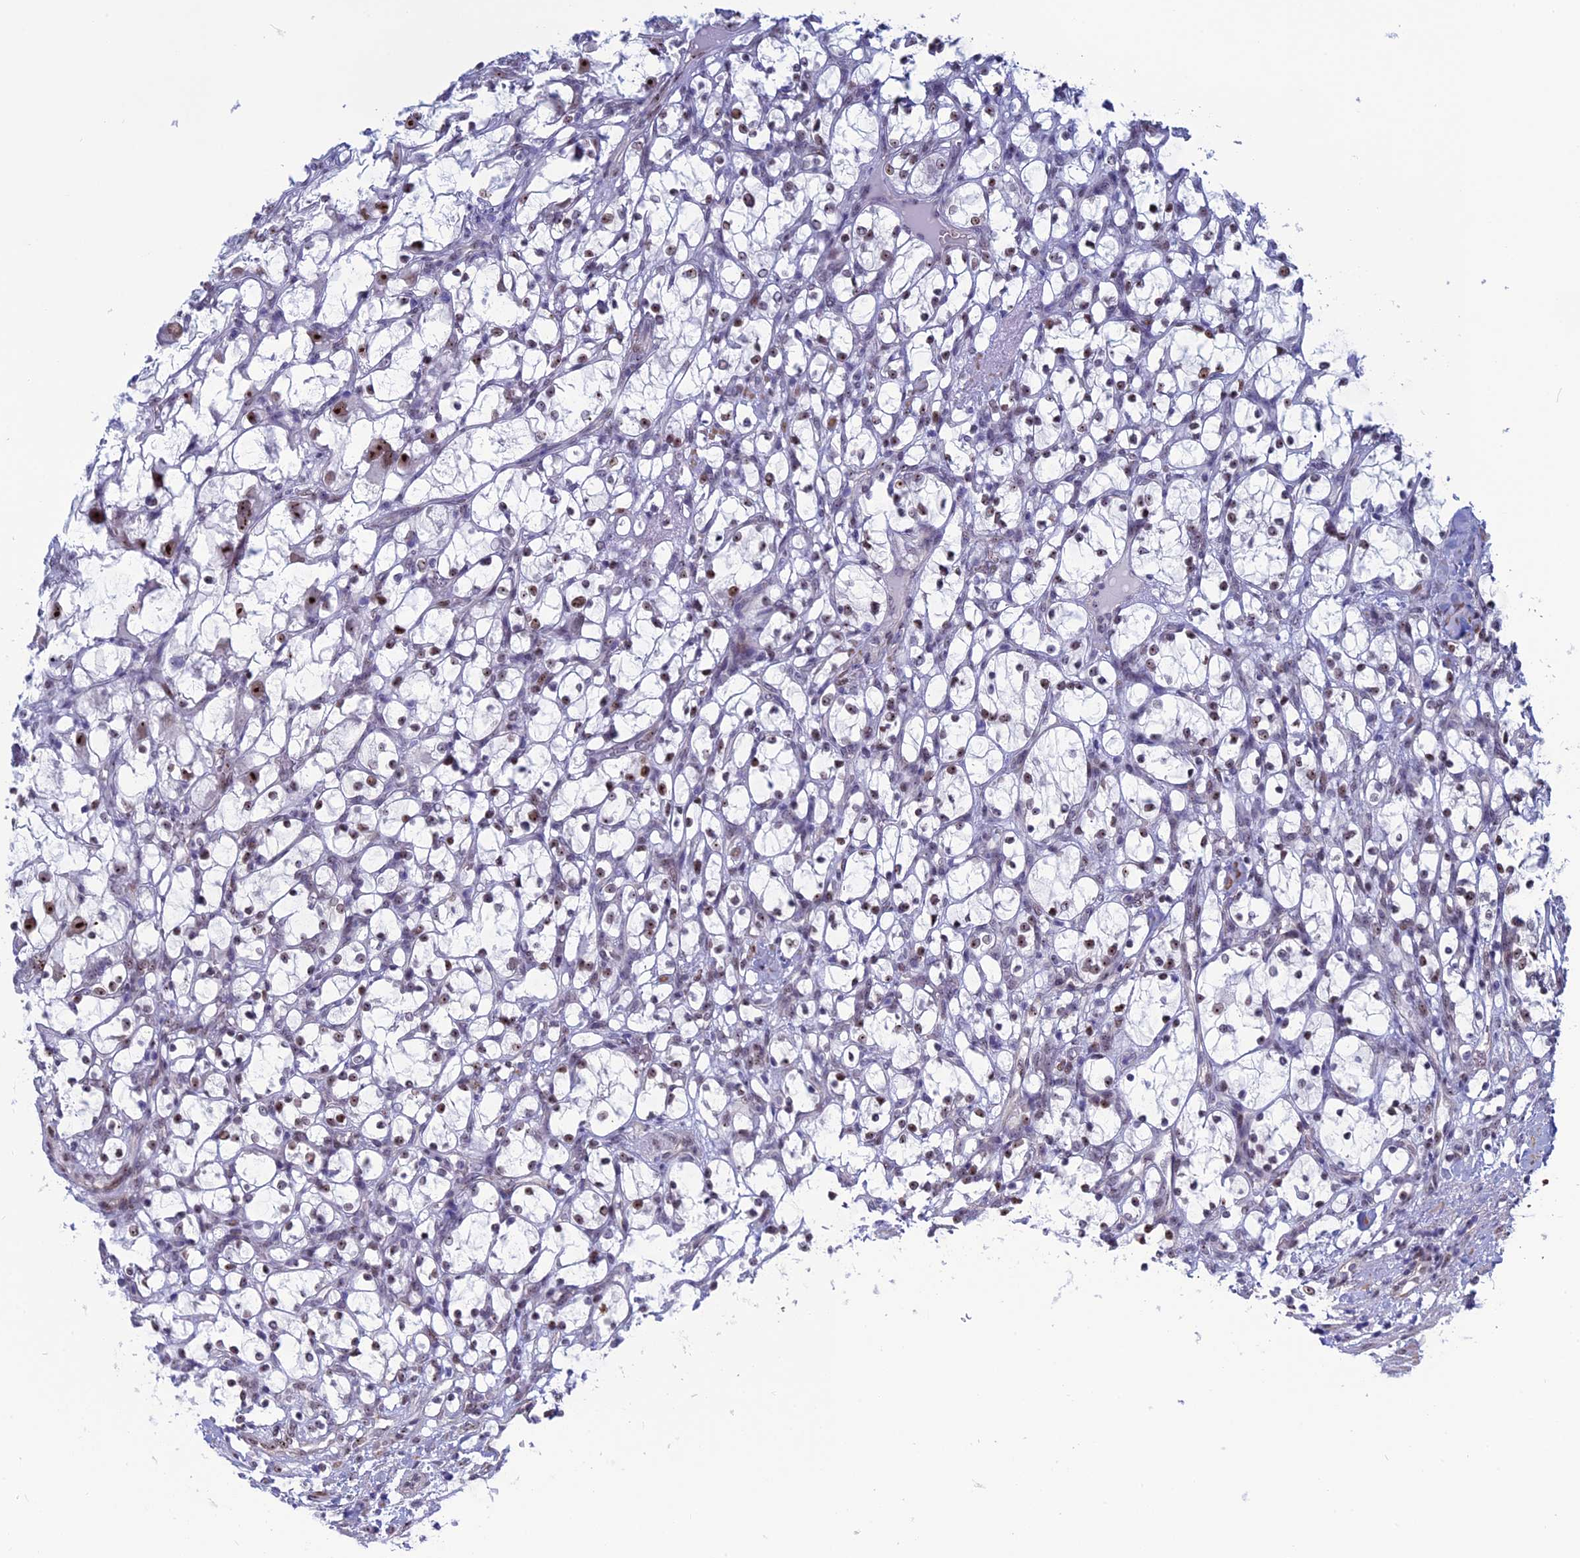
{"staining": {"intensity": "moderate", "quantity": ">75%", "location": "nuclear"}, "tissue": "renal cancer", "cell_type": "Tumor cells", "image_type": "cancer", "snomed": [{"axis": "morphology", "description": "Adenocarcinoma, NOS"}, {"axis": "topography", "description": "Kidney"}], "caption": "Immunohistochemistry (IHC) image of human adenocarcinoma (renal) stained for a protein (brown), which reveals medium levels of moderate nuclear staining in approximately >75% of tumor cells.", "gene": "CCDC86", "patient": {"sex": "female", "age": 69}}